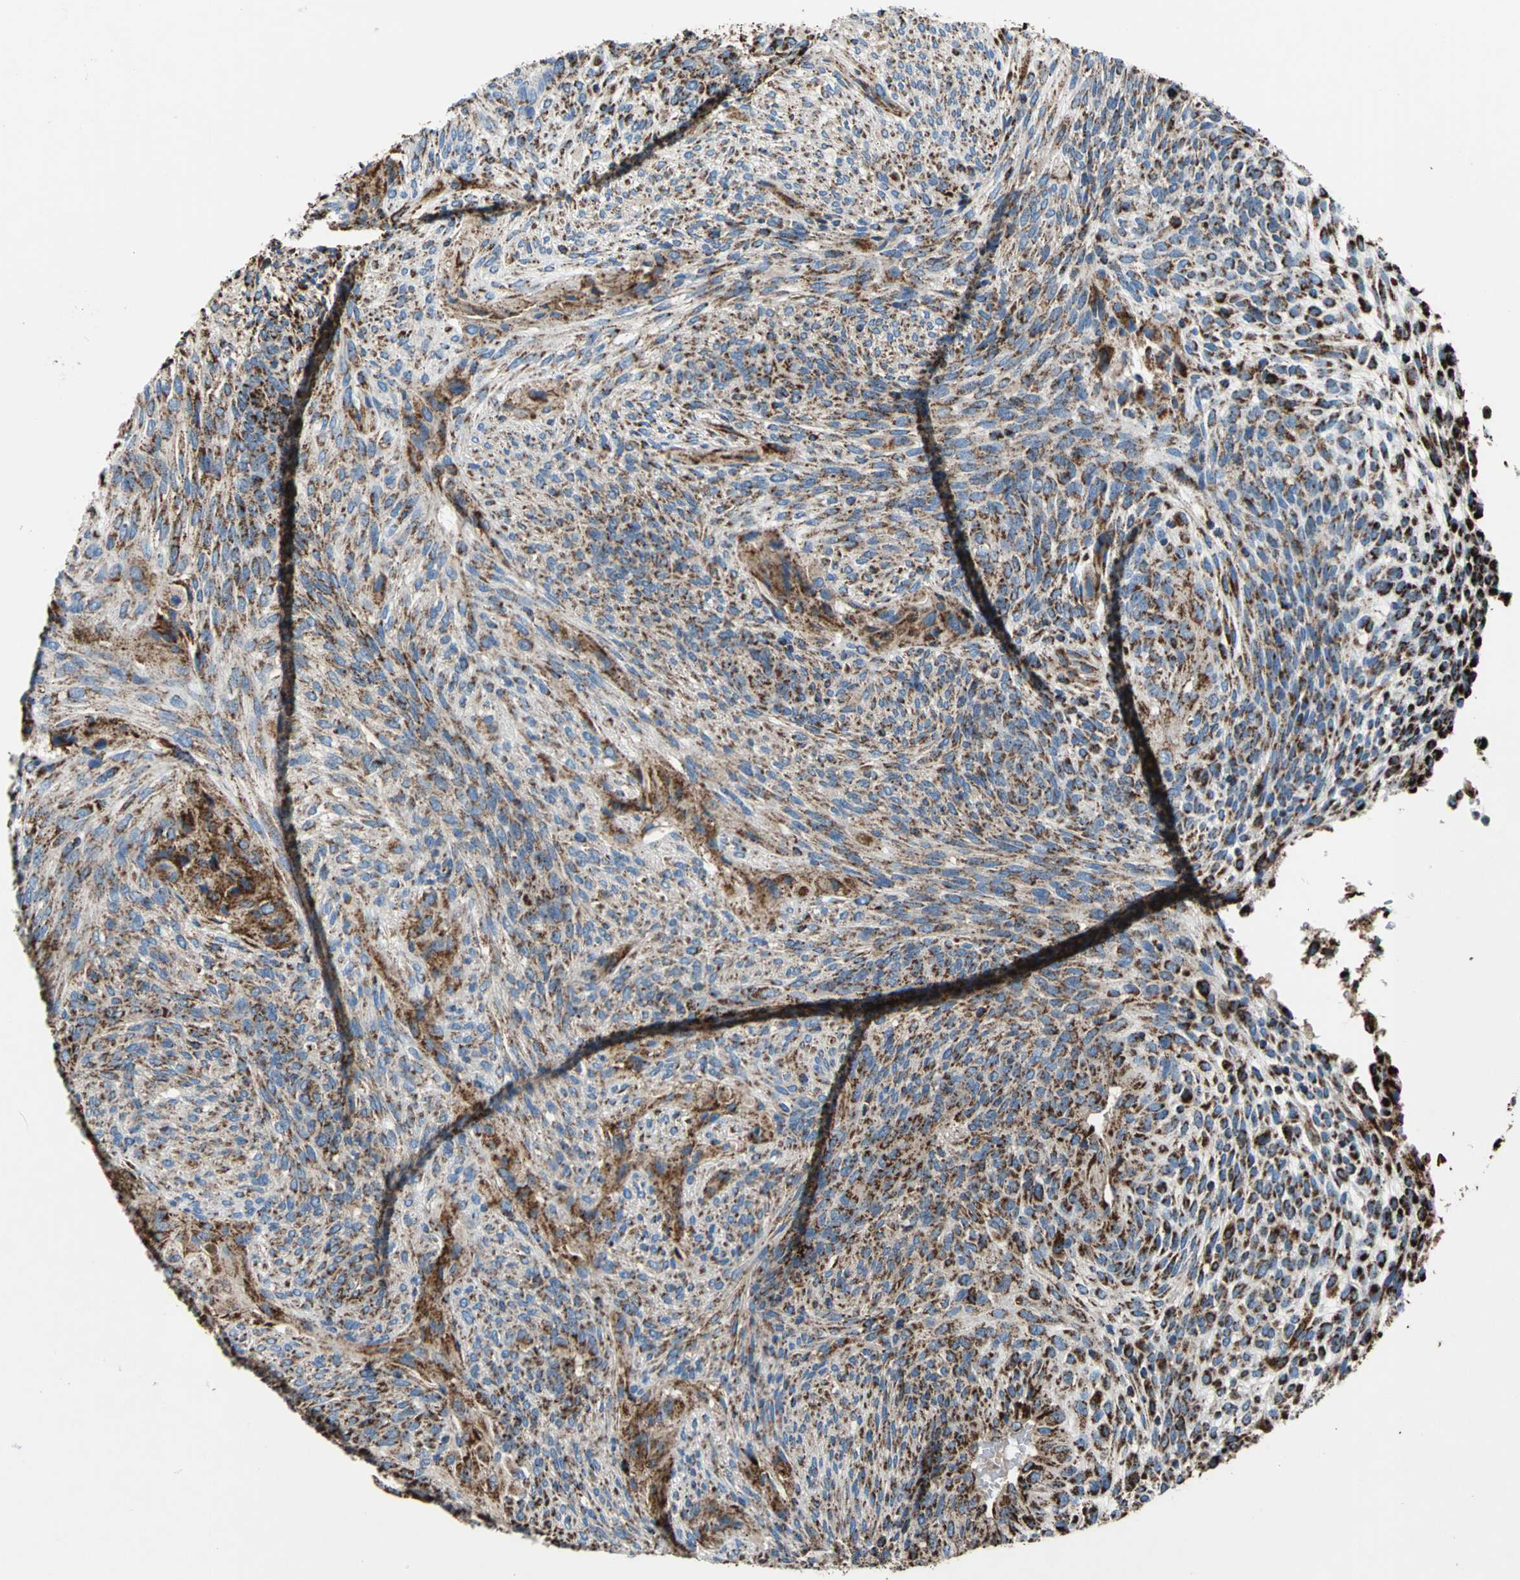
{"staining": {"intensity": "moderate", "quantity": ">75%", "location": "cytoplasmic/membranous"}, "tissue": "glioma", "cell_type": "Tumor cells", "image_type": "cancer", "snomed": [{"axis": "morphology", "description": "Glioma, malignant, High grade"}, {"axis": "topography", "description": "Cerebral cortex"}], "caption": "High-magnification brightfield microscopy of malignant glioma (high-grade) stained with DAB (brown) and counterstained with hematoxylin (blue). tumor cells exhibit moderate cytoplasmic/membranous staining is identified in approximately>75% of cells.", "gene": "ECH1", "patient": {"sex": "female", "age": 55}}